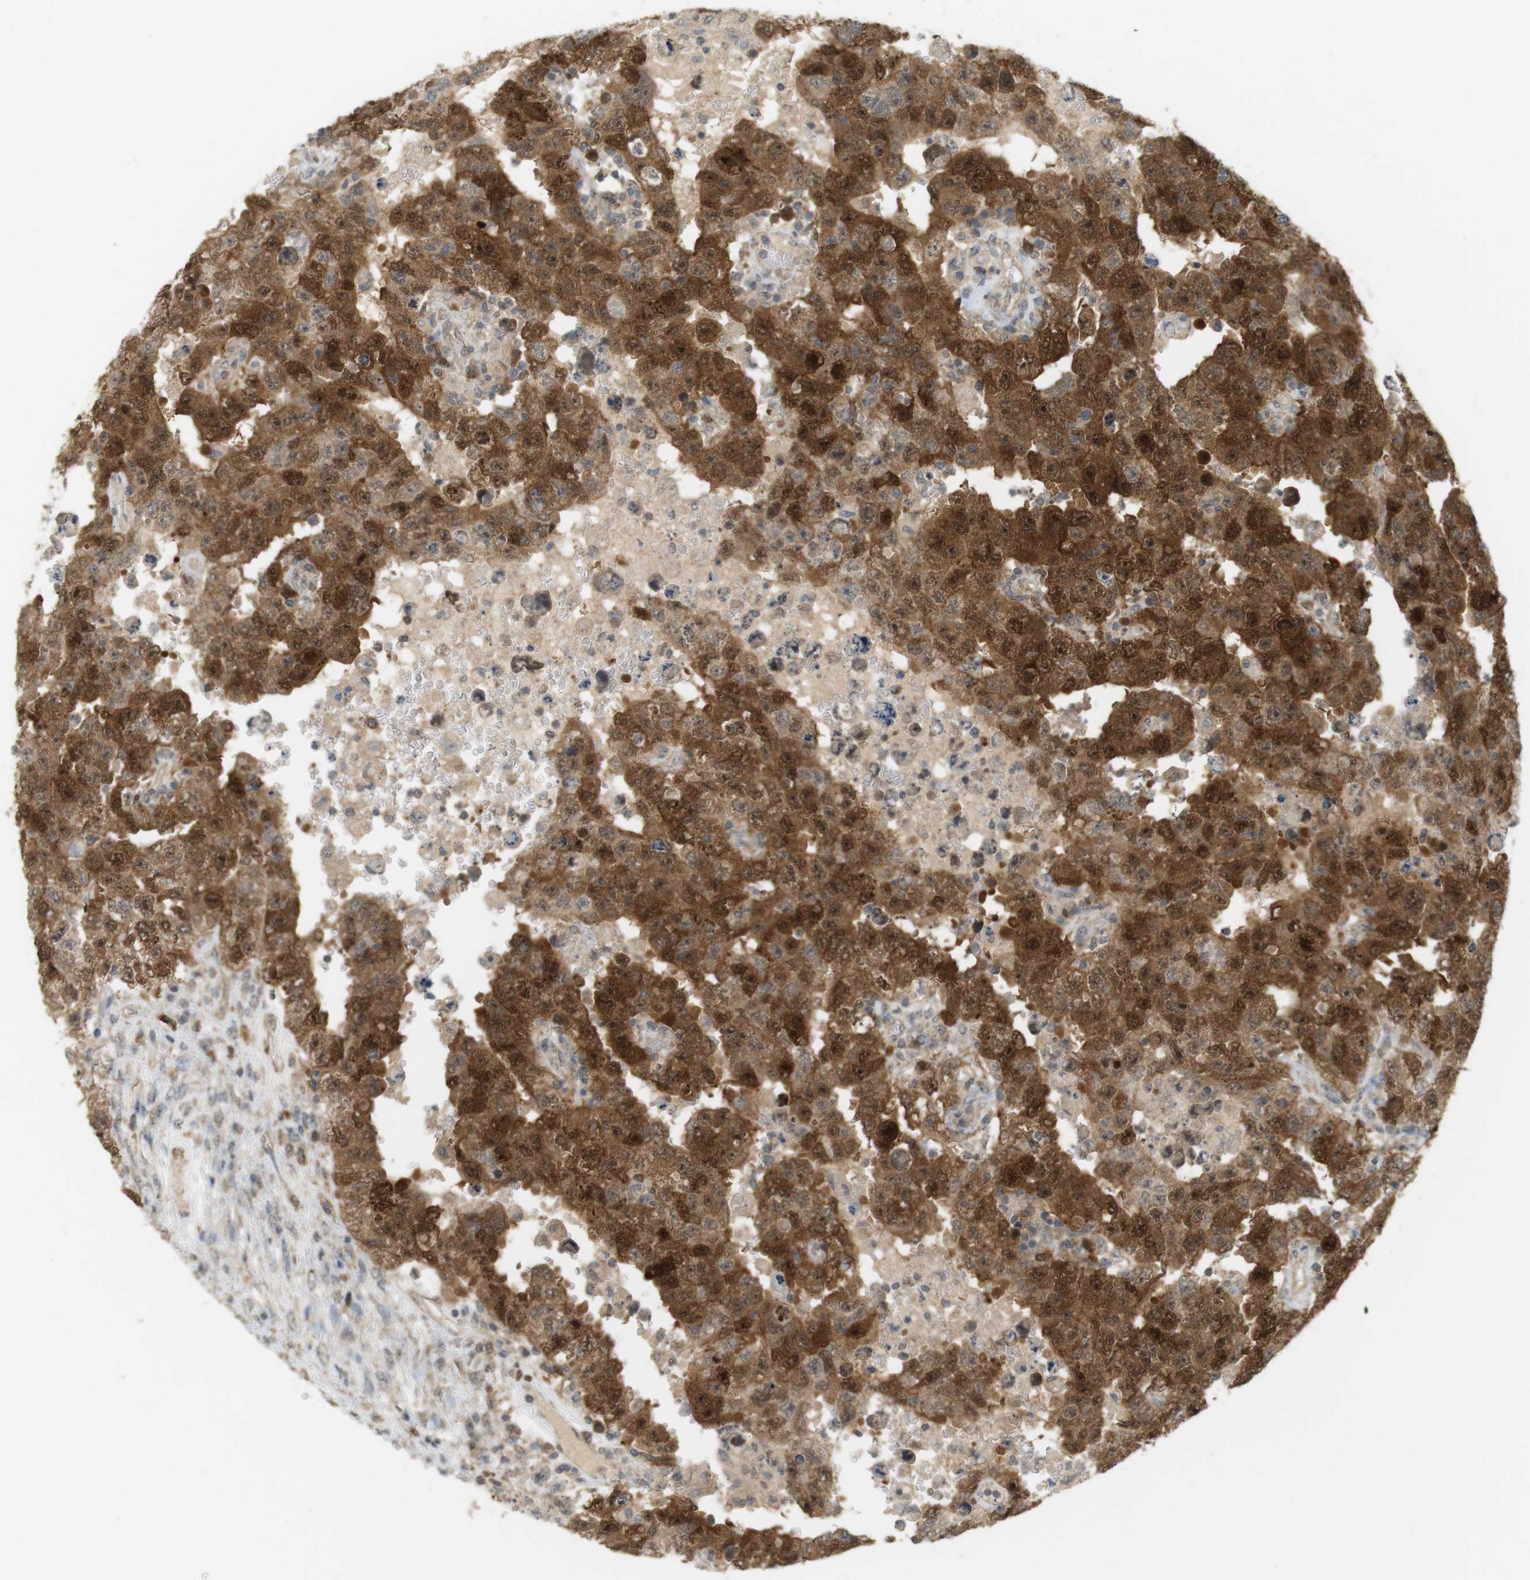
{"staining": {"intensity": "strong", "quantity": ">75%", "location": "cytoplasmic/membranous"}, "tissue": "testis cancer", "cell_type": "Tumor cells", "image_type": "cancer", "snomed": [{"axis": "morphology", "description": "Carcinoma, Embryonal, NOS"}, {"axis": "topography", "description": "Testis"}], "caption": "This is a histology image of immunohistochemistry (IHC) staining of testis cancer (embryonal carcinoma), which shows strong expression in the cytoplasmic/membranous of tumor cells.", "gene": "TTK", "patient": {"sex": "male", "age": 26}}